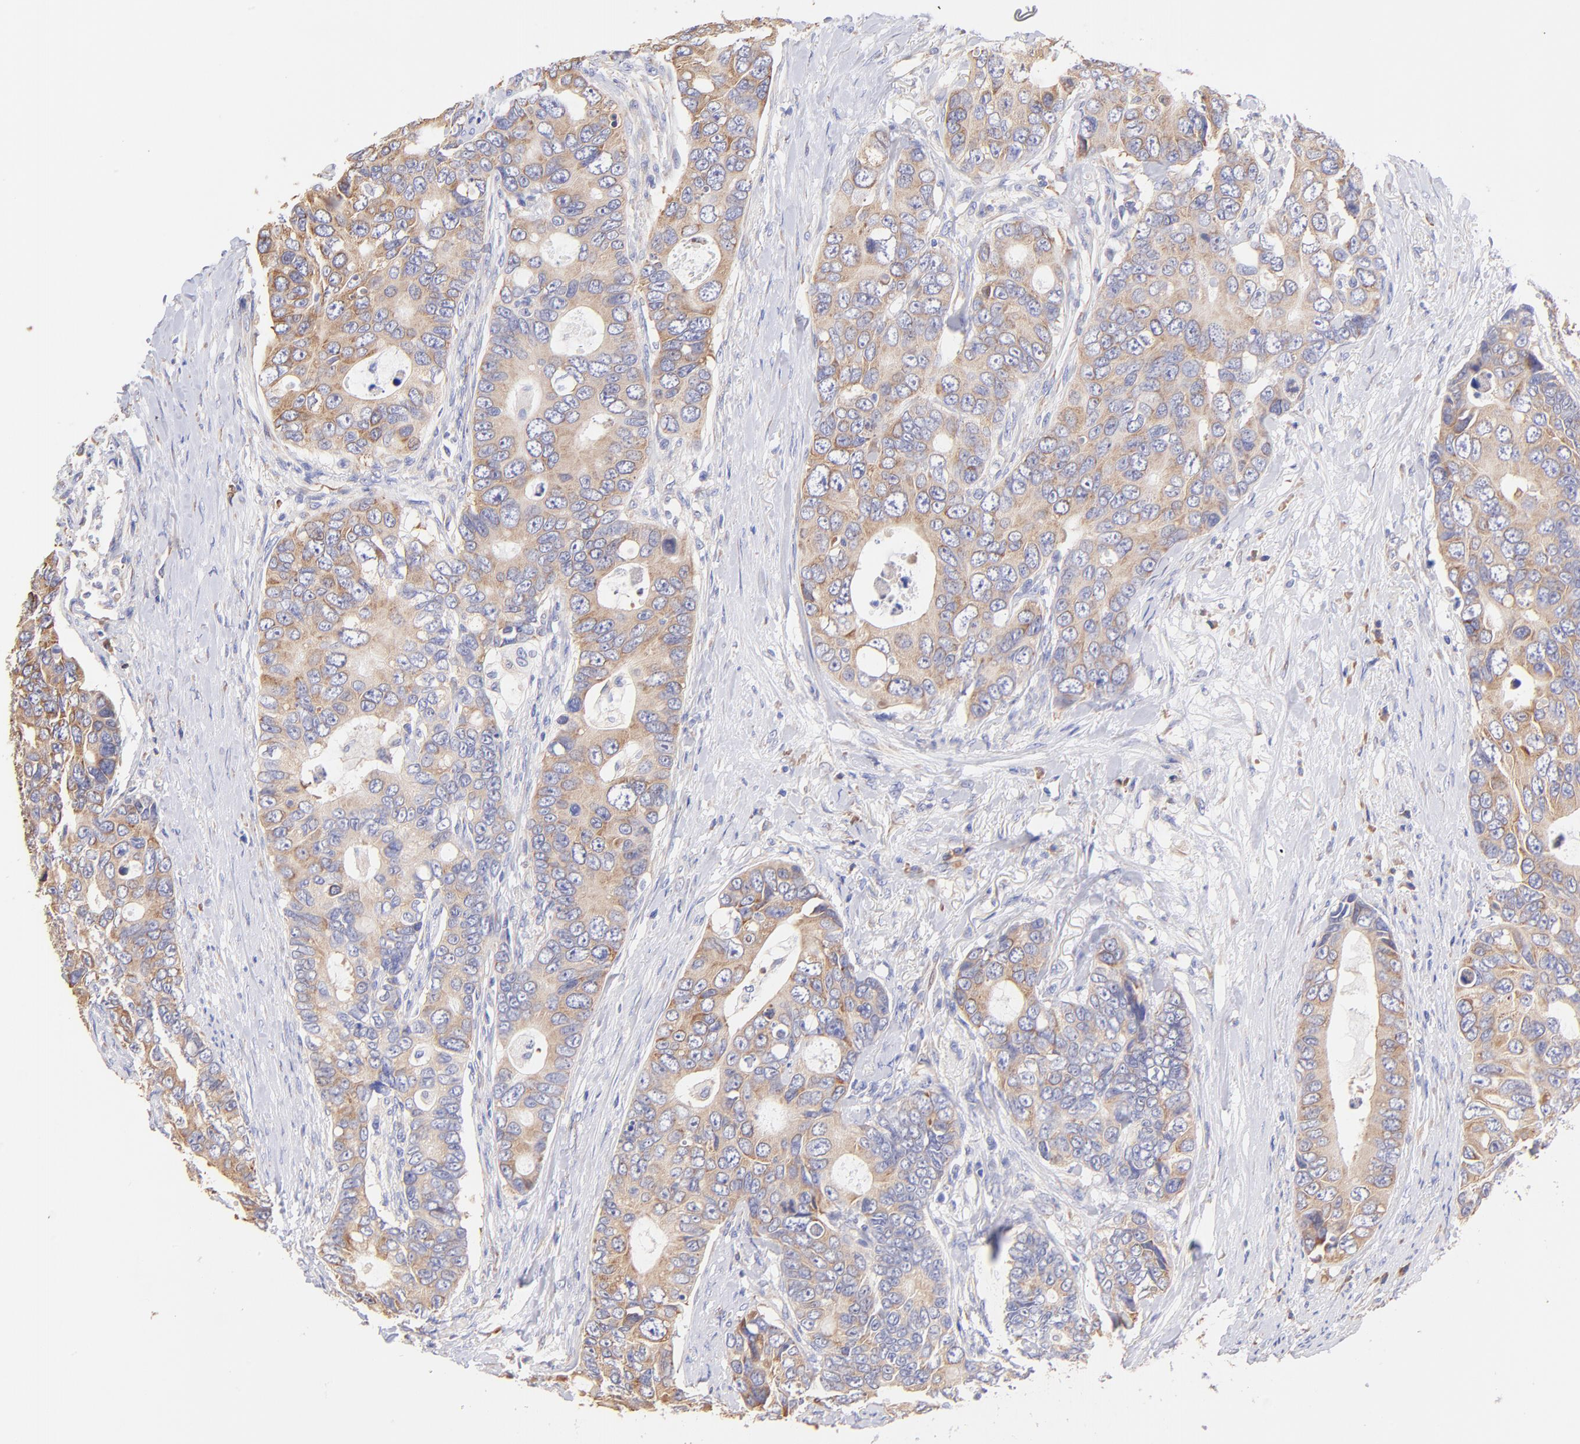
{"staining": {"intensity": "moderate", "quantity": ">75%", "location": "cytoplasmic/membranous"}, "tissue": "colorectal cancer", "cell_type": "Tumor cells", "image_type": "cancer", "snomed": [{"axis": "morphology", "description": "Adenocarcinoma, NOS"}, {"axis": "topography", "description": "Rectum"}], "caption": "IHC histopathology image of neoplastic tissue: human colorectal adenocarcinoma stained using IHC displays medium levels of moderate protein expression localized specifically in the cytoplasmic/membranous of tumor cells, appearing as a cytoplasmic/membranous brown color.", "gene": "RPL30", "patient": {"sex": "female", "age": 67}}